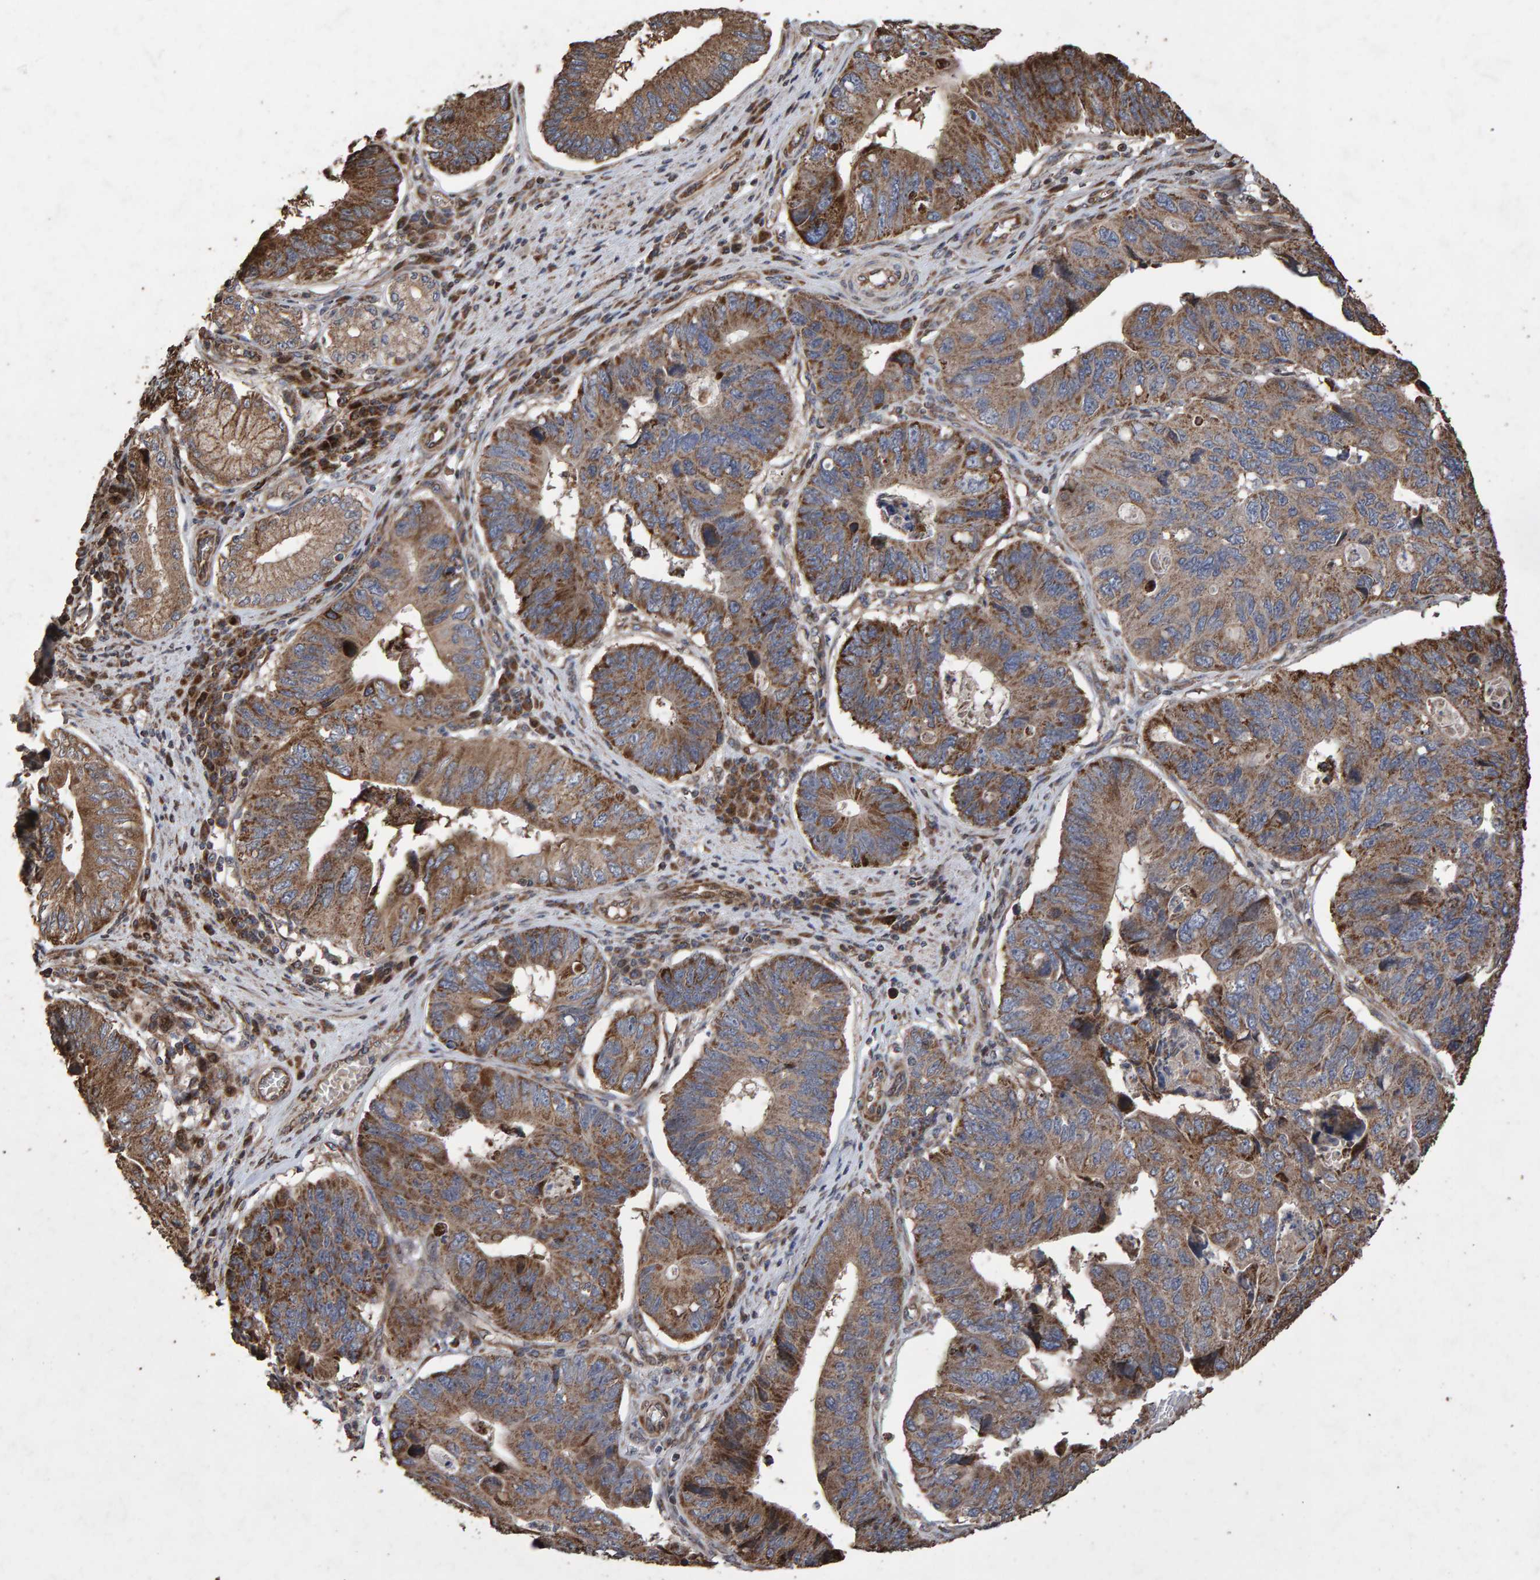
{"staining": {"intensity": "moderate", "quantity": ">75%", "location": "cytoplasmic/membranous"}, "tissue": "stomach cancer", "cell_type": "Tumor cells", "image_type": "cancer", "snomed": [{"axis": "morphology", "description": "Adenocarcinoma, NOS"}, {"axis": "topography", "description": "Stomach"}], "caption": "Immunohistochemical staining of human stomach adenocarcinoma reveals medium levels of moderate cytoplasmic/membranous protein expression in about >75% of tumor cells.", "gene": "OSBP2", "patient": {"sex": "male", "age": 59}}